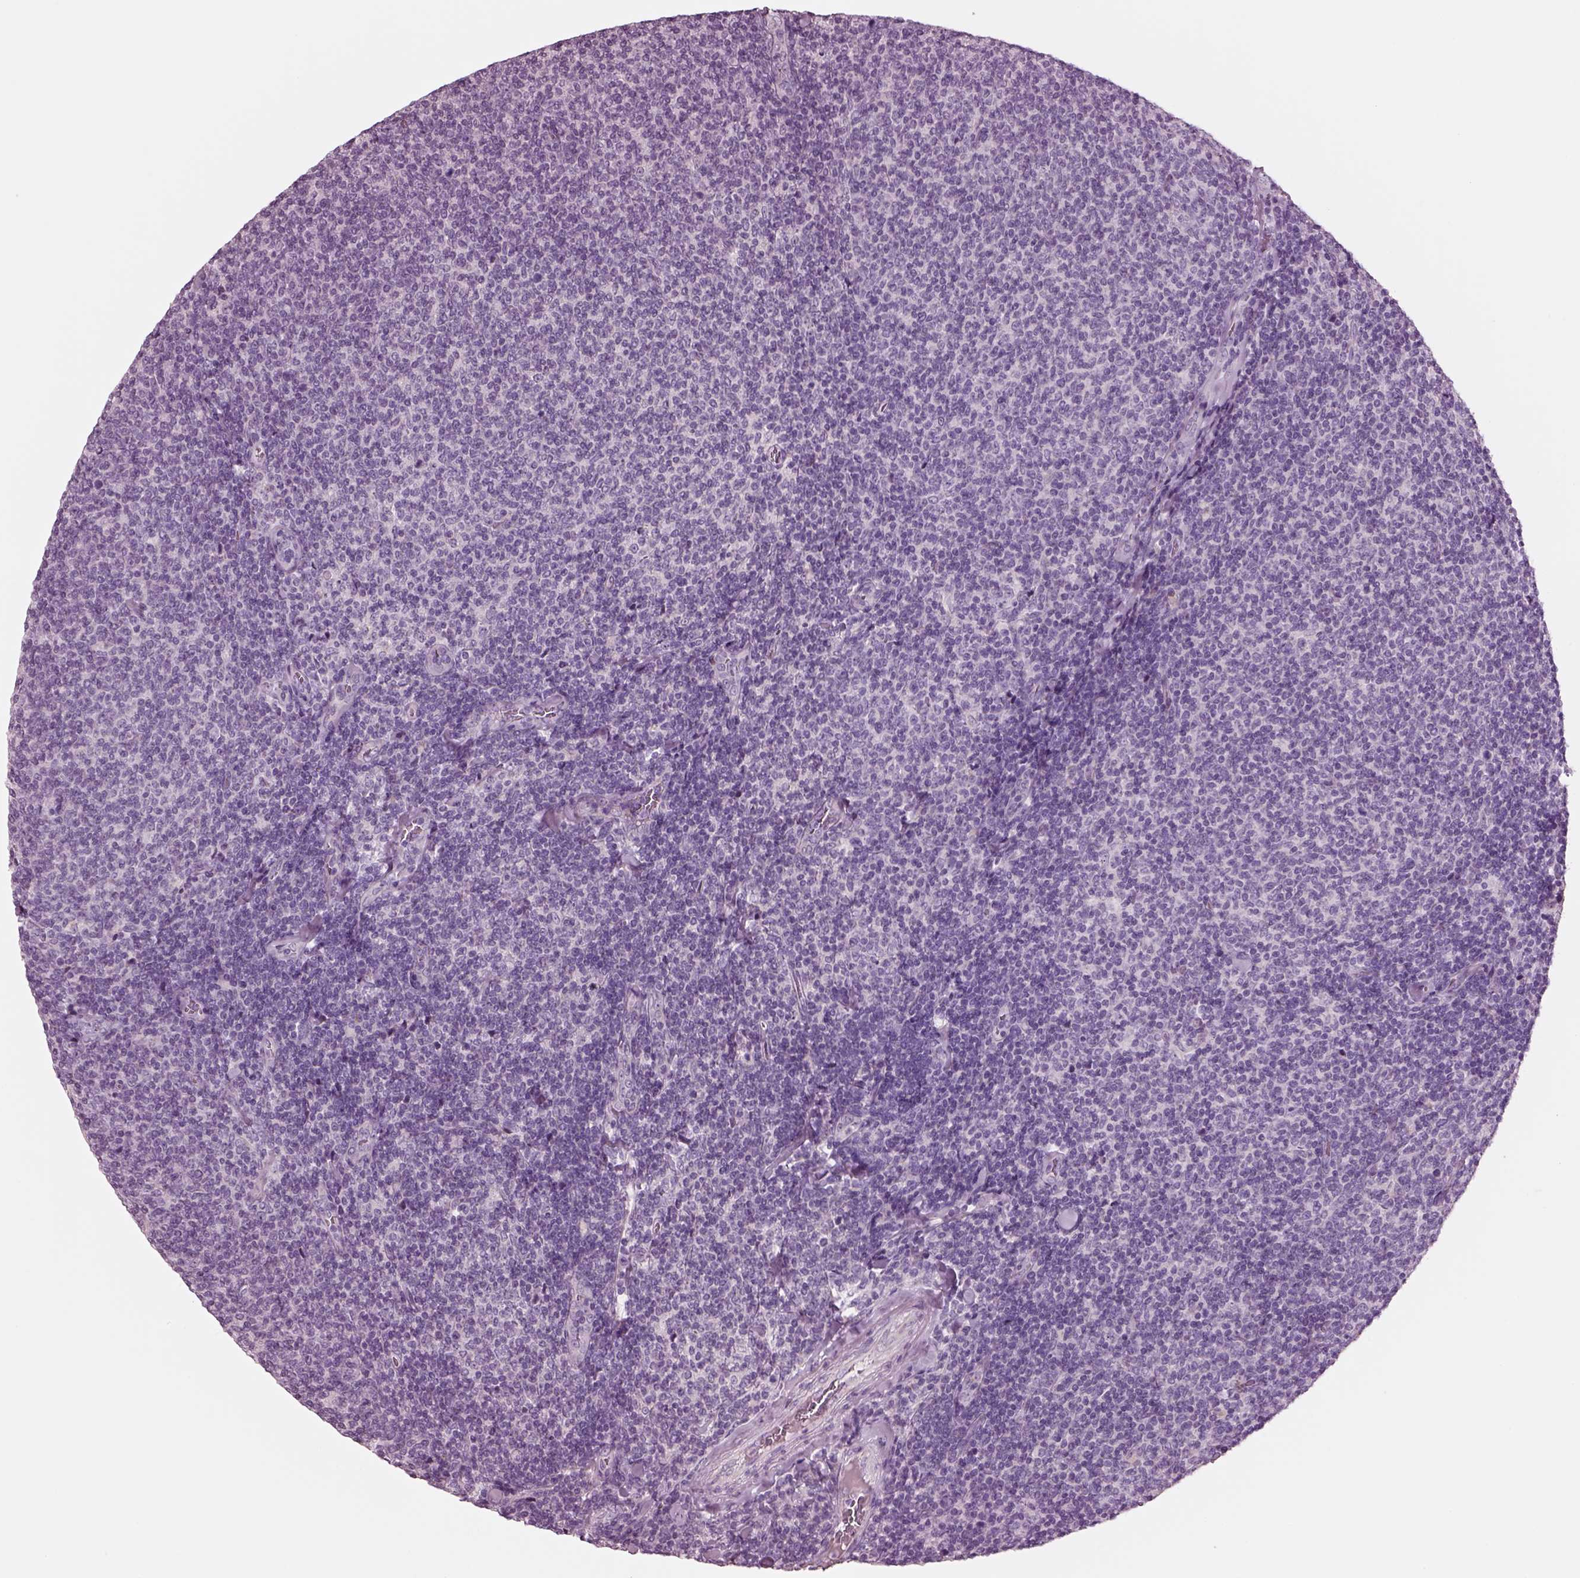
{"staining": {"intensity": "negative", "quantity": "none", "location": "none"}, "tissue": "lymphoma", "cell_type": "Tumor cells", "image_type": "cancer", "snomed": [{"axis": "morphology", "description": "Malignant lymphoma, non-Hodgkin's type, Low grade"}, {"axis": "topography", "description": "Lymph node"}], "caption": "This micrograph is of low-grade malignant lymphoma, non-Hodgkin's type stained with immunohistochemistry to label a protein in brown with the nuclei are counter-stained blue. There is no staining in tumor cells.", "gene": "NMRK2", "patient": {"sex": "male", "age": 52}}